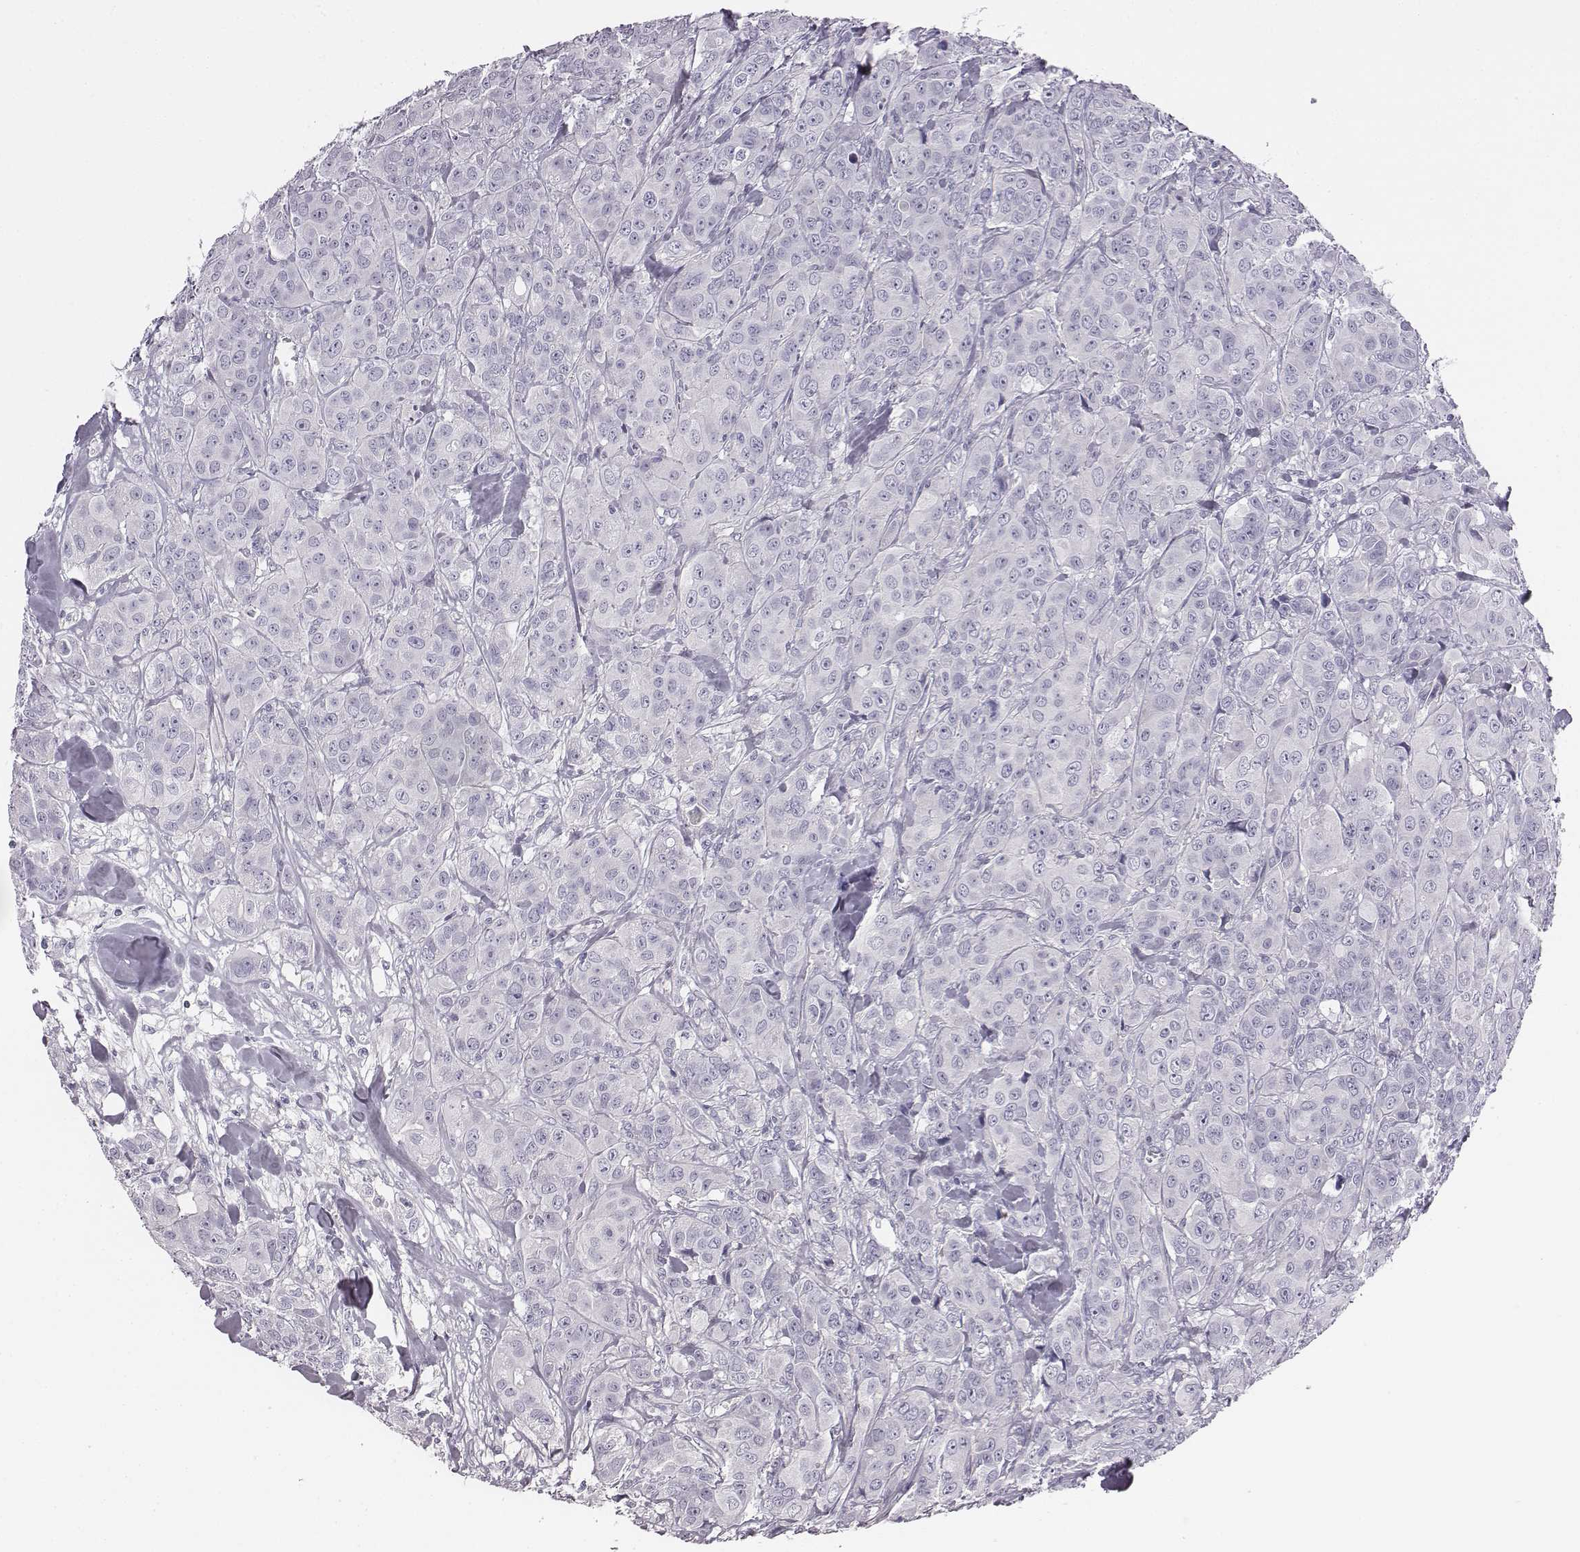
{"staining": {"intensity": "negative", "quantity": "none", "location": "none"}, "tissue": "breast cancer", "cell_type": "Tumor cells", "image_type": "cancer", "snomed": [{"axis": "morphology", "description": "Duct carcinoma"}, {"axis": "topography", "description": "Breast"}], "caption": "Image shows no protein expression in tumor cells of infiltrating ductal carcinoma (breast) tissue.", "gene": "ADAM7", "patient": {"sex": "female", "age": 43}}